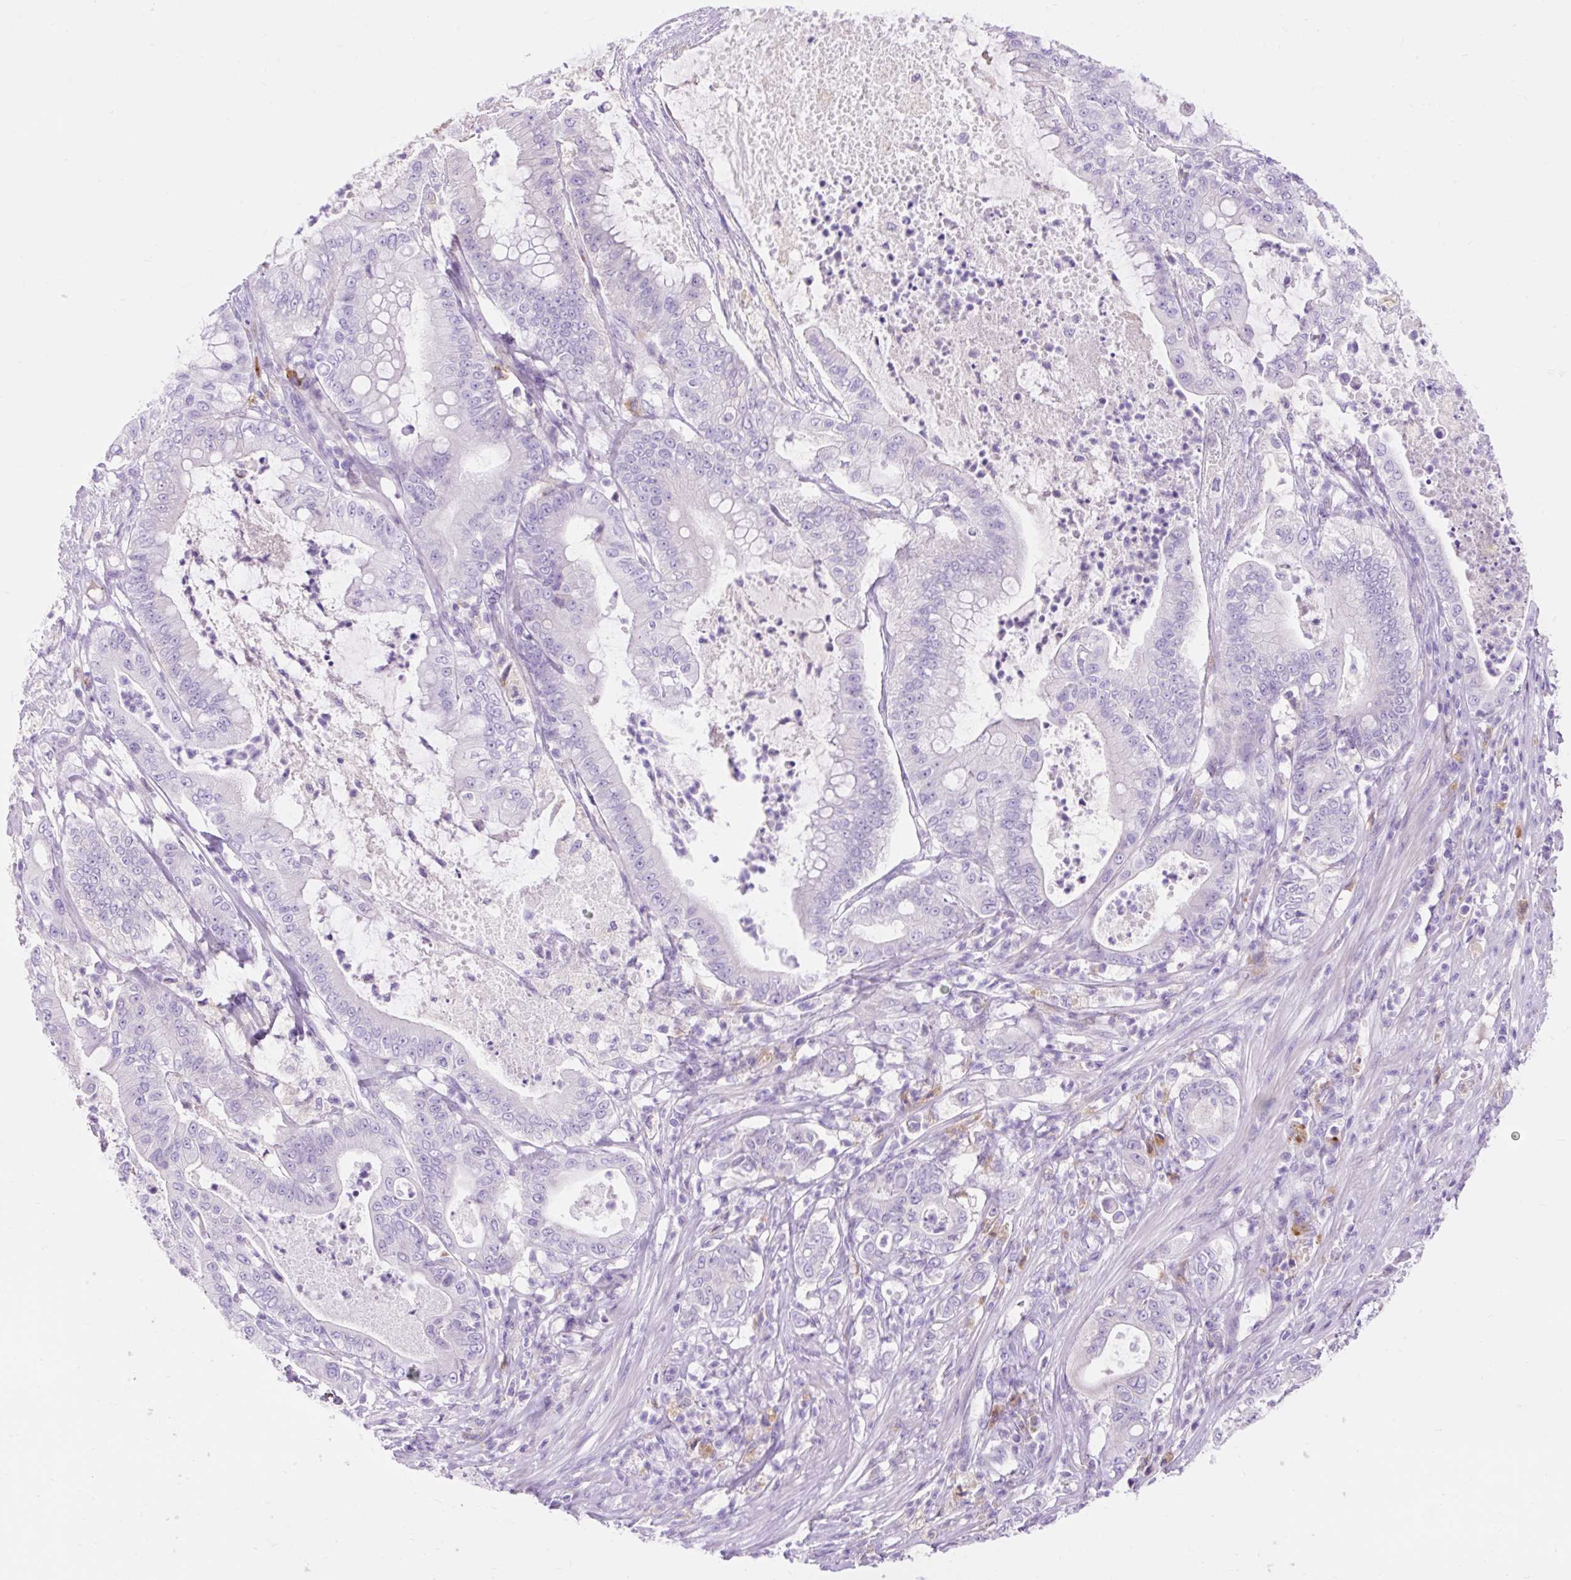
{"staining": {"intensity": "negative", "quantity": "none", "location": "none"}, "tissue": "pancreatic cancer", "cell_type": "Tumor cells", "image_type": "cancer", "snomed": [{"axis": "morphology", "description": "Adenocarcinoma, NOS"}, {"axis": "topography", "description": "Pancreas"}], "caption": "Human pancreatic cancer (adenocarcinoma) stained for a protein using immunohistochemistry exhibits no positivity in tumor cells.", "gene": "HEXB", "patient": {"sex": "male", "age": 71}}